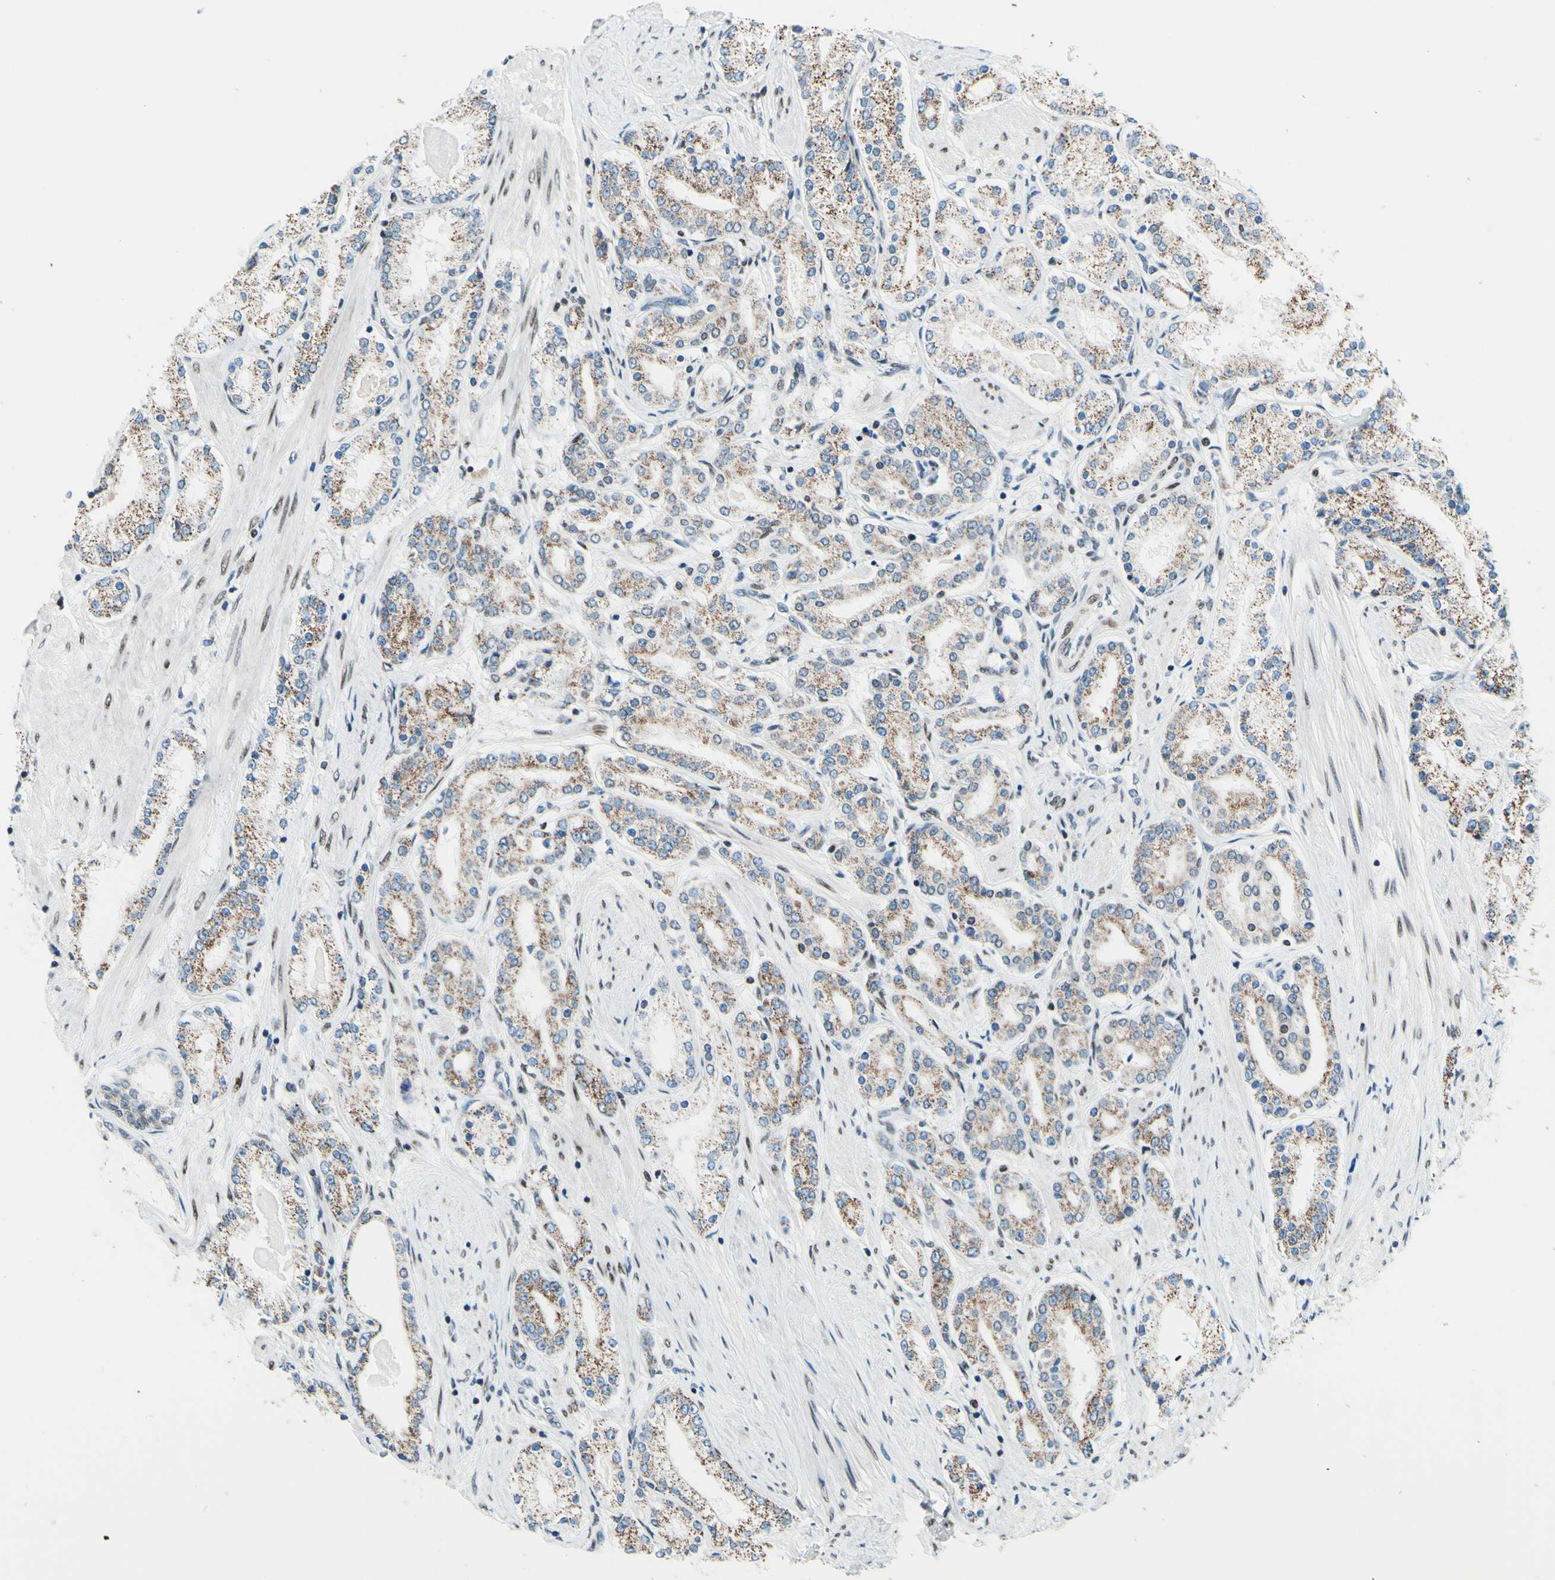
{"staining": {"intensity": "weak", "quantity": "25%-75%", "location": "cytoplasmic/membranous"}, "tissue": "prostate cancer", "cell_type": "Tumor cells", "image_type": "cancer", "snomed": [{"axis": "morphology", "description": "Adenocarcinoma, Low grade"}, {"axis": "topography", "description": "Prostate"}], "caption": "A low amount of weak cytoplasmic/membranous staining is identified in approximately 25%-75% of tumor cells in prostate adenocarcinoma (low-grade) tissue. Ihc stains the protein of interest in brown and the nuclei are stained blue.", "gene": "CBX7", "patient": {"sex": "male", "age": 63}}